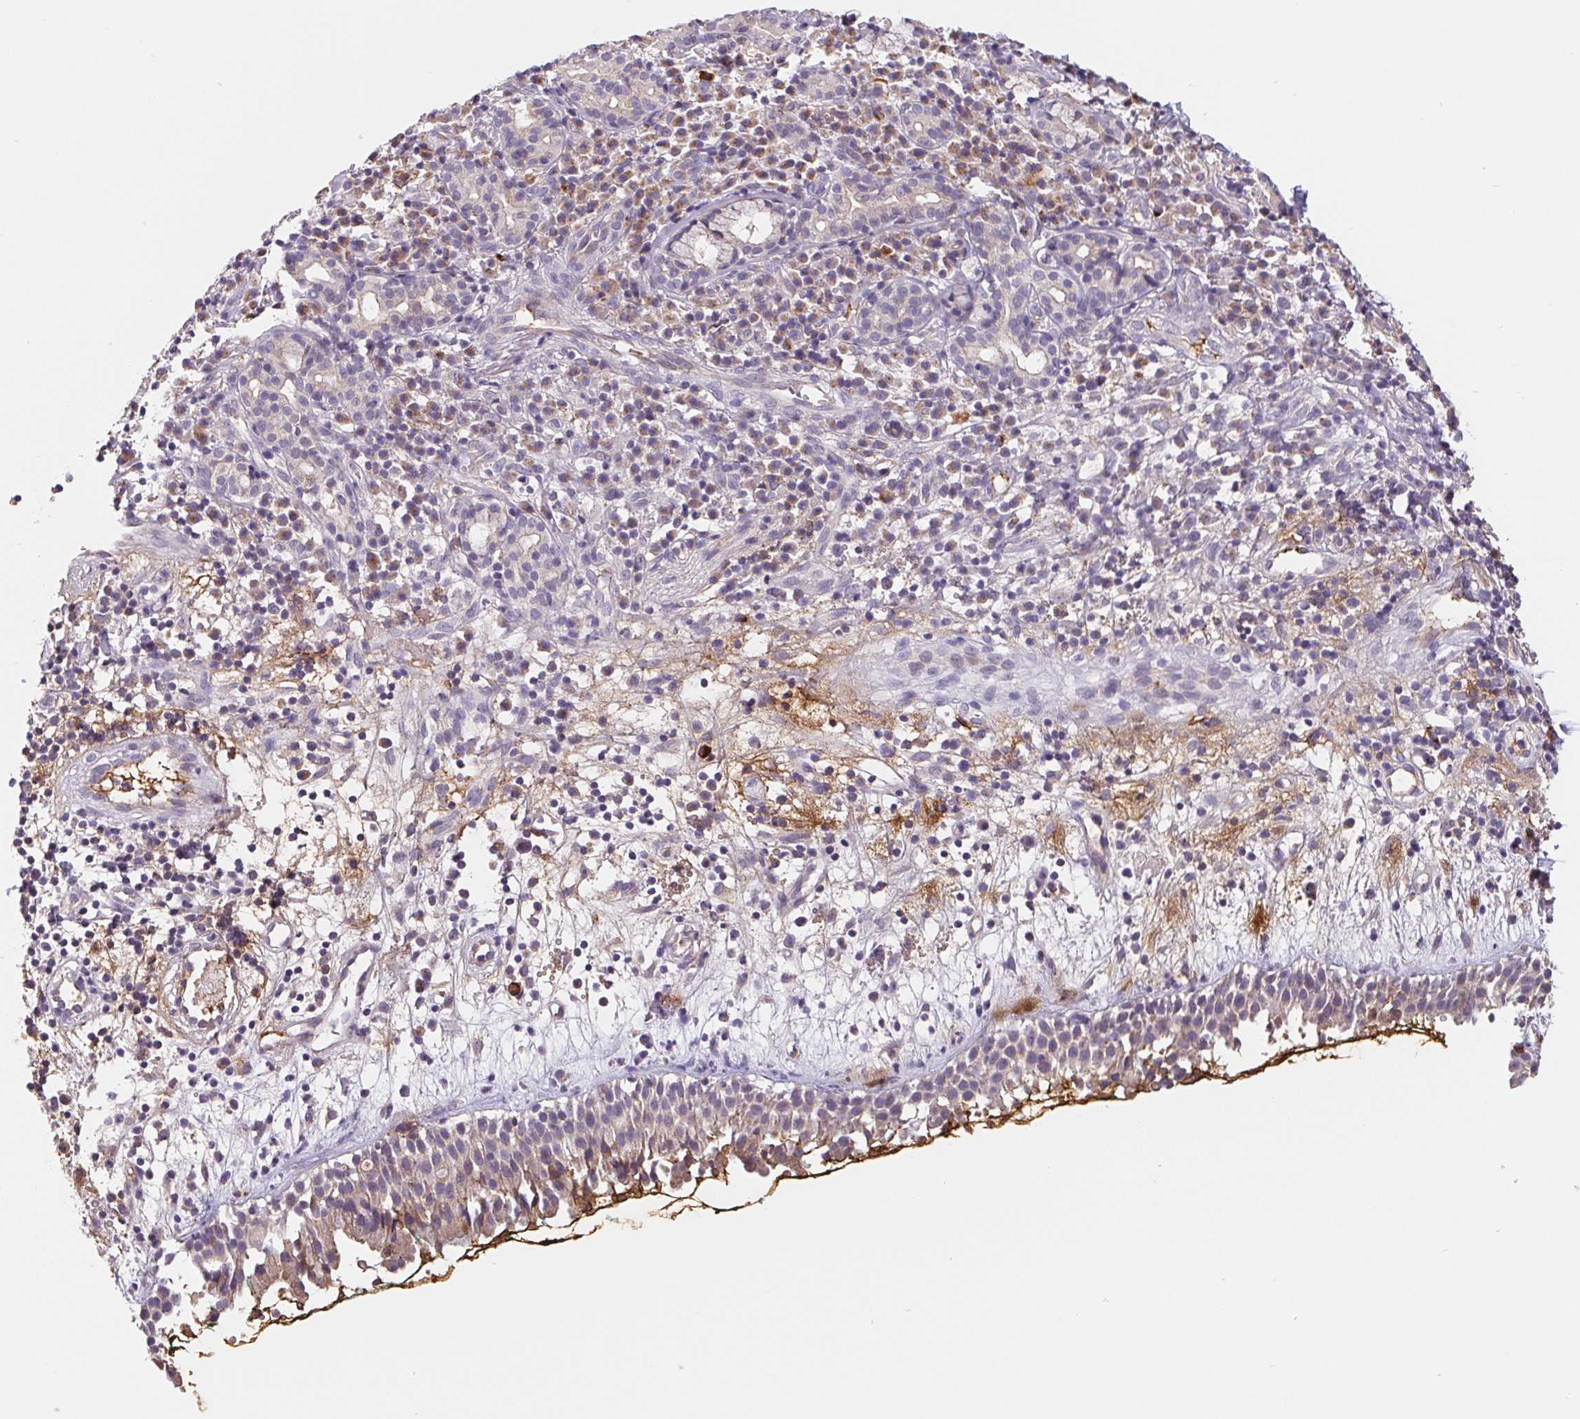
{"staining": {"intensity": "weak", "quantity": "<25%", "location": "cytoplasmic/membranous"}, "tissue": "nasopharynx", "cell_type": "Respiratory epithelial cells", "image_type": "normal", "snomed": [{"axis": "morphology", "description": "Normal tissue, NOS"}, {"axis": "morphology", "description": "Basal cell carcinoma"}, {"axis": "topography", "description": "Cartilage tissue"}, {"axis": "topography", "description": "Nasopharynx"}, {"axis": "topography", "description": "Oral tissue"}], "caption": "Immunohistochemistry (IHC) of unremarkable nasopharynx reveals no staining in respiratory epithelial cells.", "gene": "EMC6", "patient": {"sex": "female", "age": 77}}